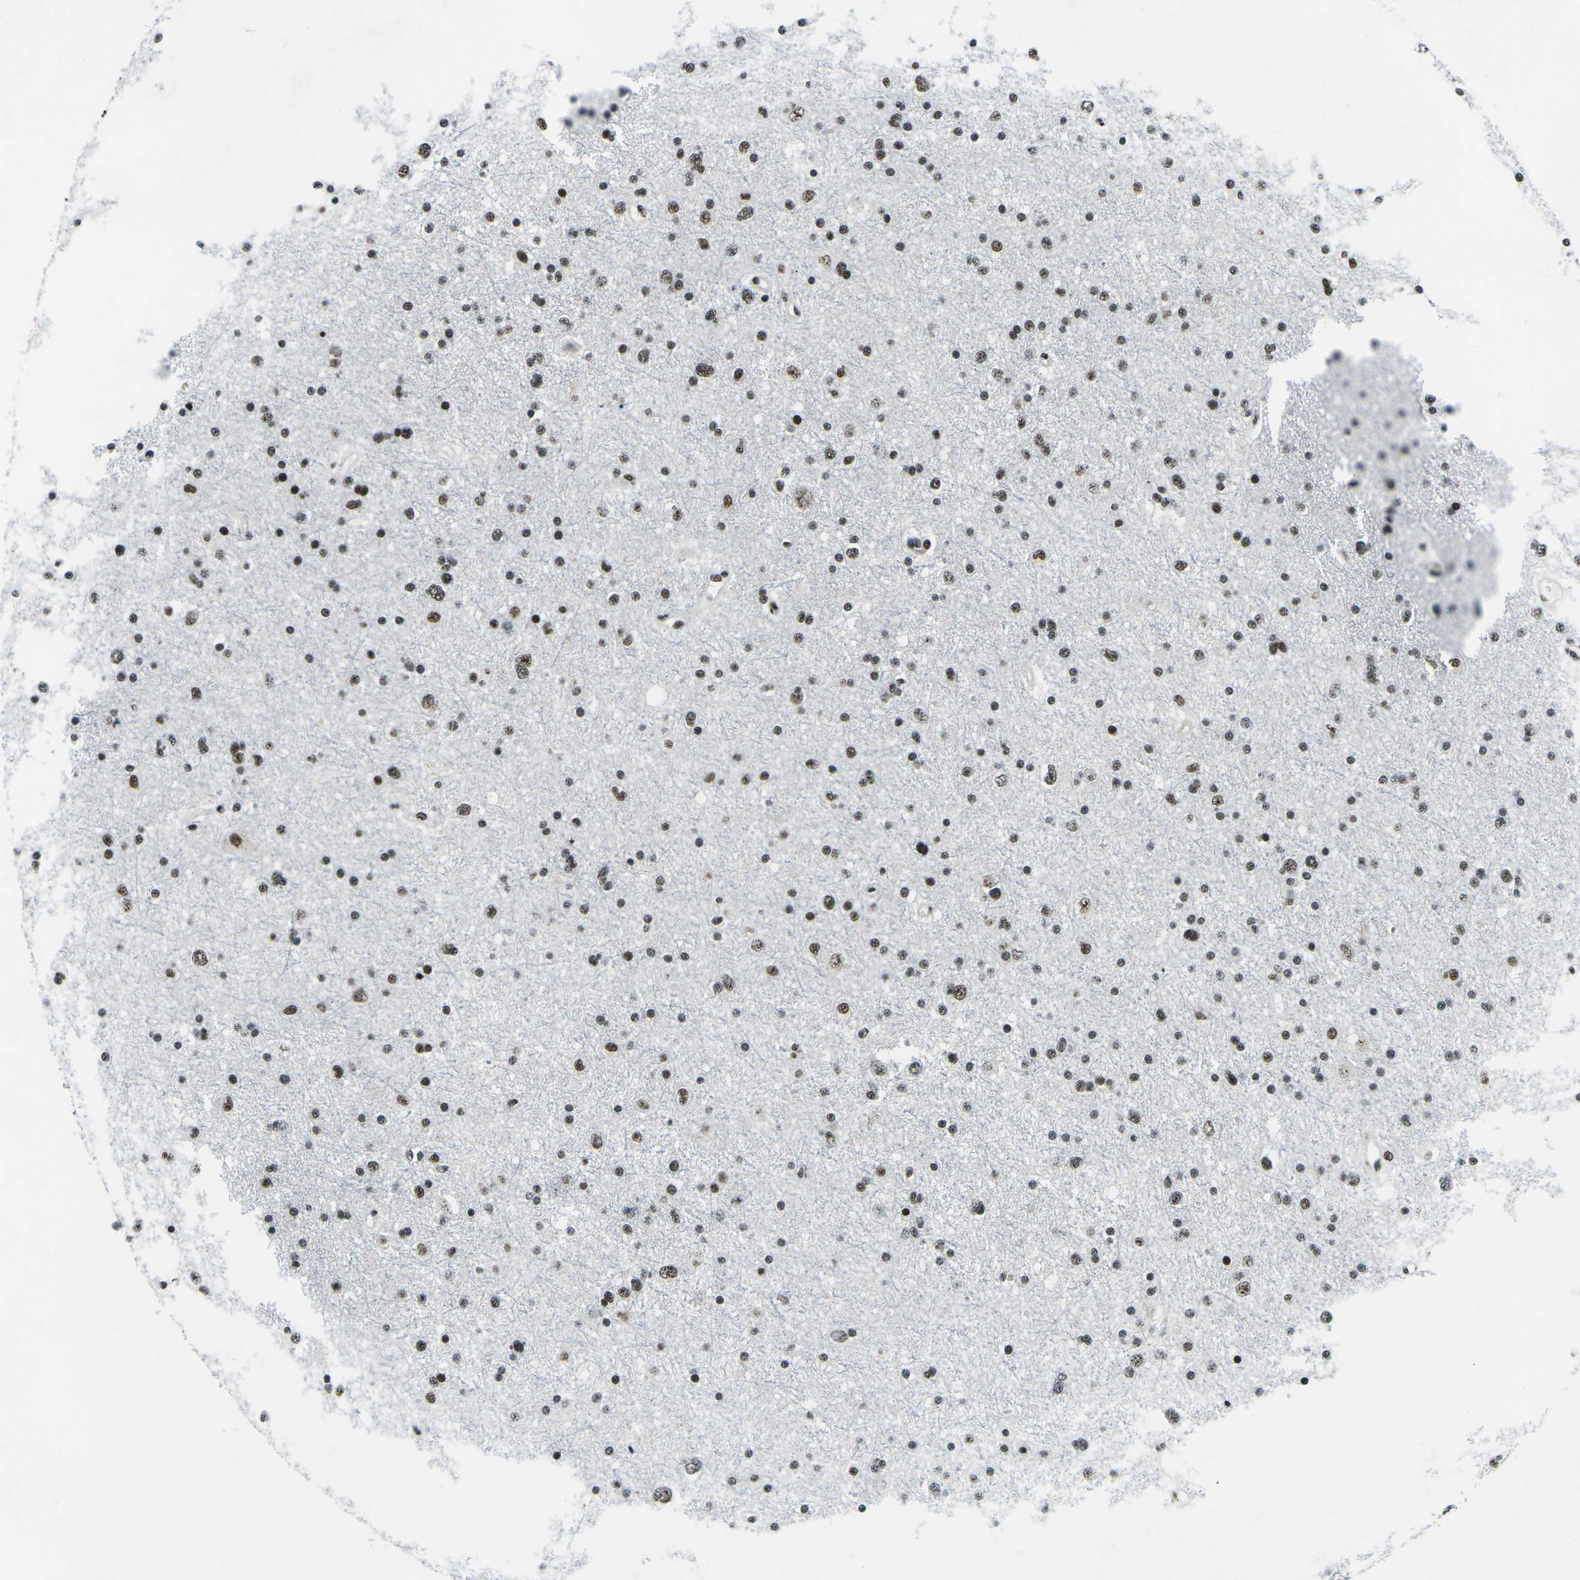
{"staining": {"intensity": "moderate", "quantity": ">75%", "location": "nuclear"}, "tissue": "glioma", "cell_type": "Tumor cells", "image_type": "cancer", "snomed": [{"axis": "morphology", "description": "Glioma, malignant, Low grade"}, {"axis": "topography", "description": "Brain"}], "caption": "The photomicrograph shows immunohistochemical staining of glioma. There is moderate nuclear expression is seen in about >75% of tumor cells. (DAB (3,3'-diaminobenzidine) IHC, brown staining for protein, blue staining for nuclei).", "gene": "RBL2", "patient": {"sex": "female", "age": 37}}